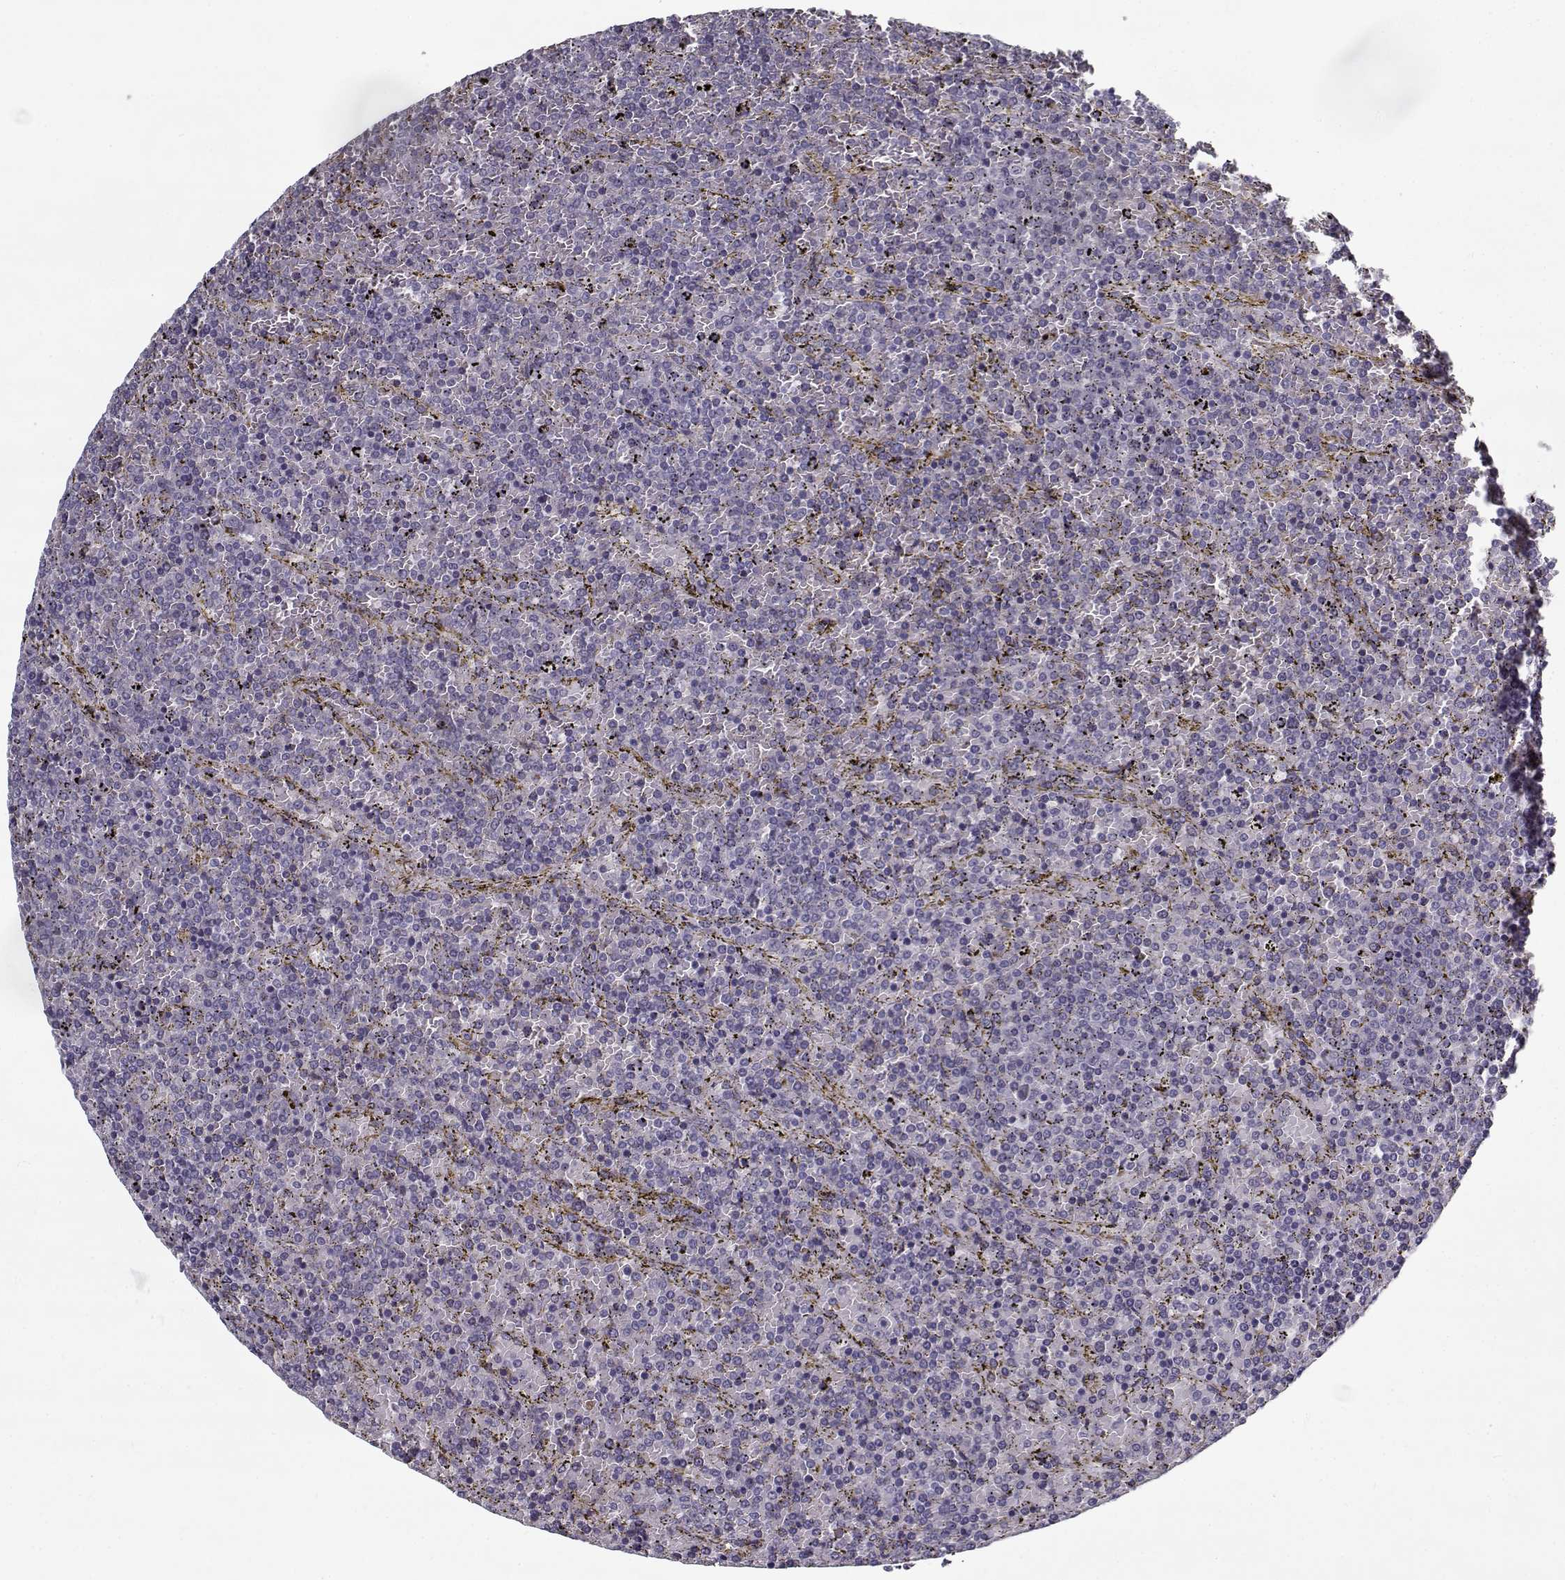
{"staining": {"intensity": "negative", "quantity": "none", "location": "none"}, "tissue": "lymphoma", "cell_type": "Tumor cells", "image_type": "cancer", "snomed": [{"axis": "morphology", "description": "Malignant lymphoma, non-Hodgkin's type, Low grade"}, {"axis": "topography", "description": "Spleen"}], "caption": "Protein analysis of lymphoma exhibits no significant positivity in tumor cells.", "gene": "RNF32", "patient": {"sex": "female", "age": 77}}